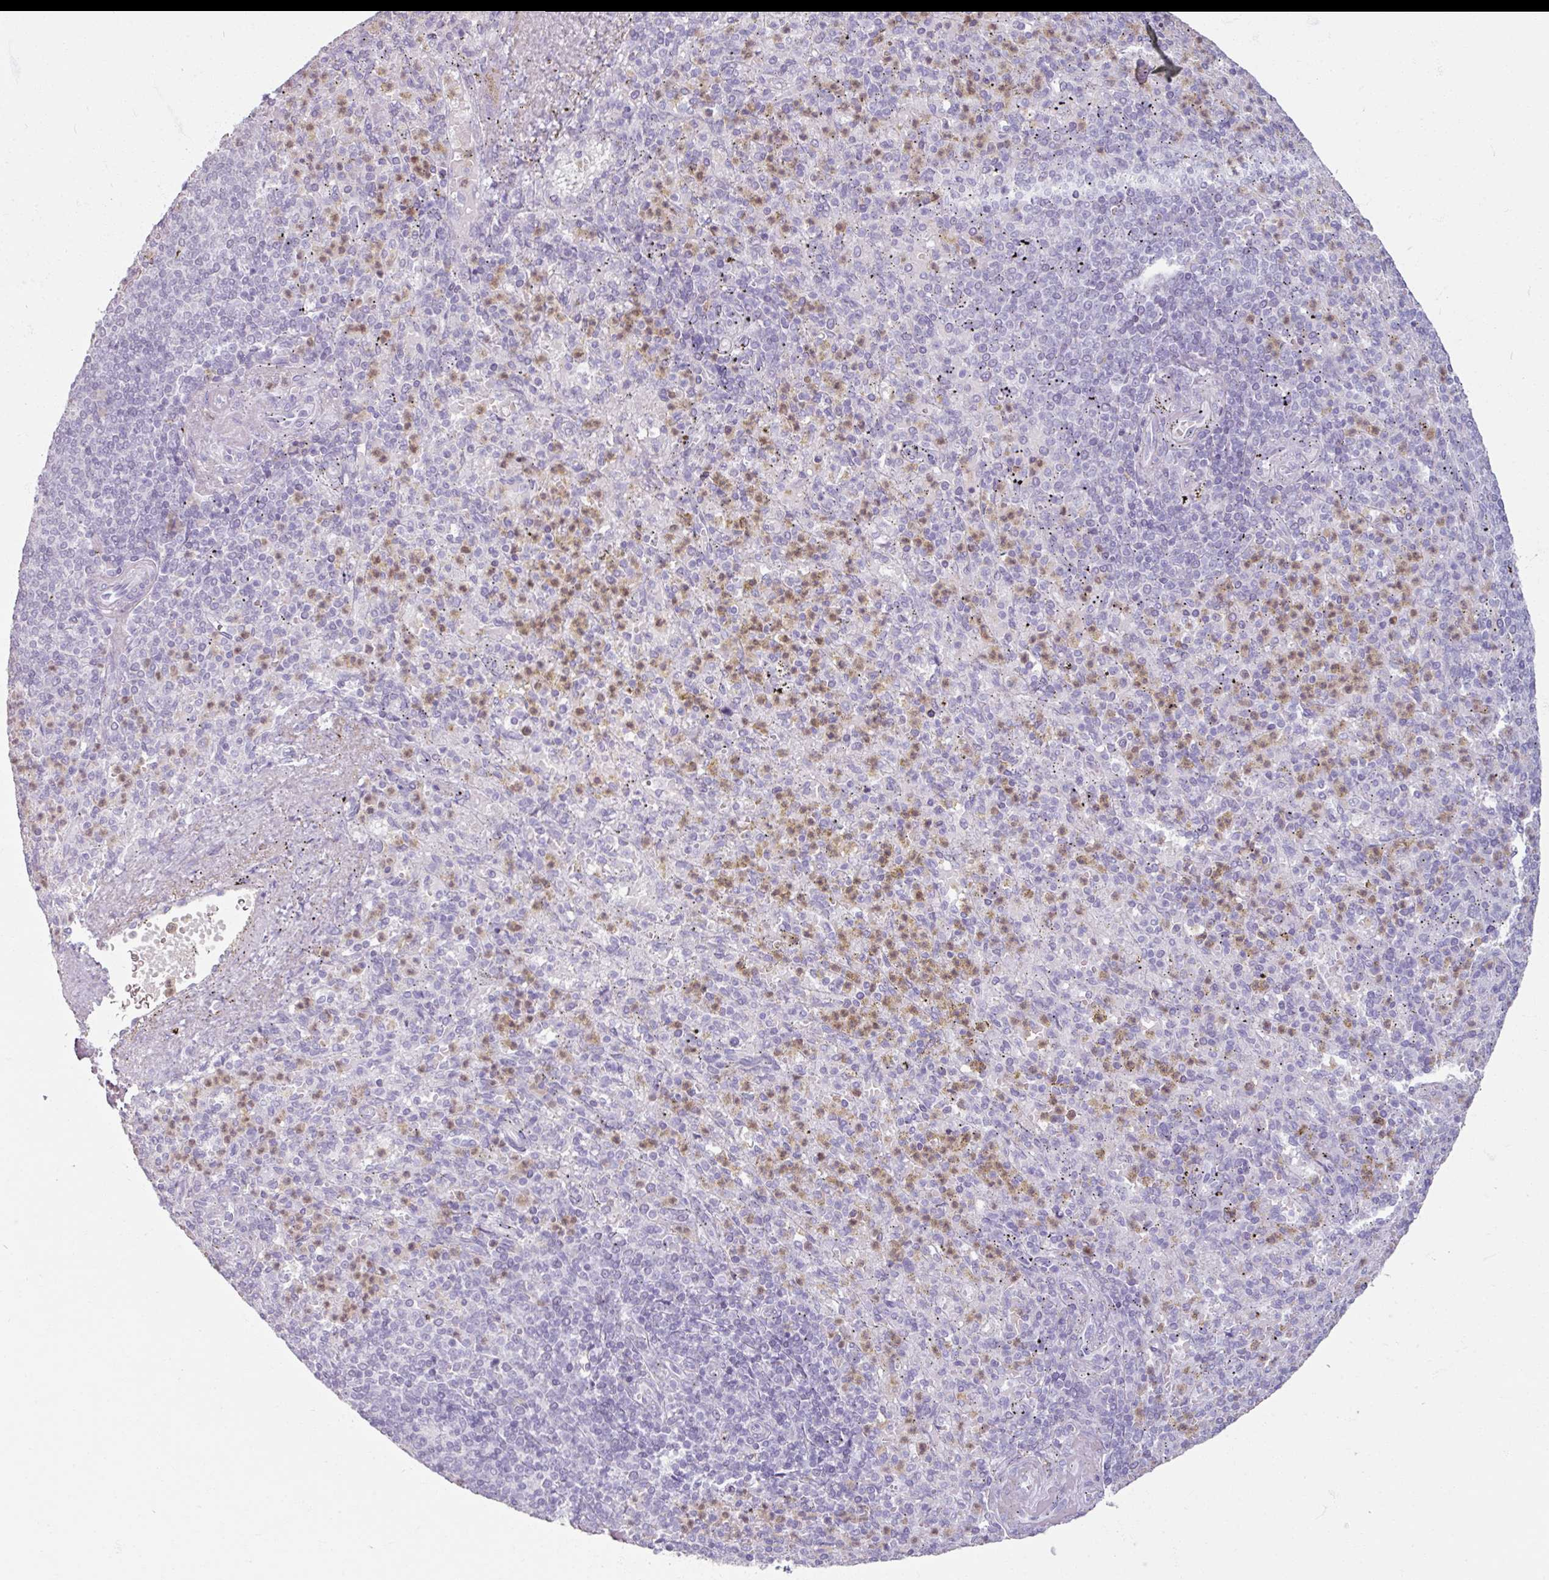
{"staining": {"intensity": "weak", "quantity": "<25%", "location": "cytoplasmic/membranous"}, "tissue": "spleen", "cell_type": "Cells in red pulp", "image_type": "normal", "snomed": [{"axis": "morphology", "description": "Normal tissue, NOS"}, {"axis": "topography", "description": "Spleen"}], "caption": "Immunohistochemical staining of unremarkable spleen reveals no significant positivity in cells in red pulp.", "gene": "ARG1", "patient": {"sex": "female", "age": 74}}